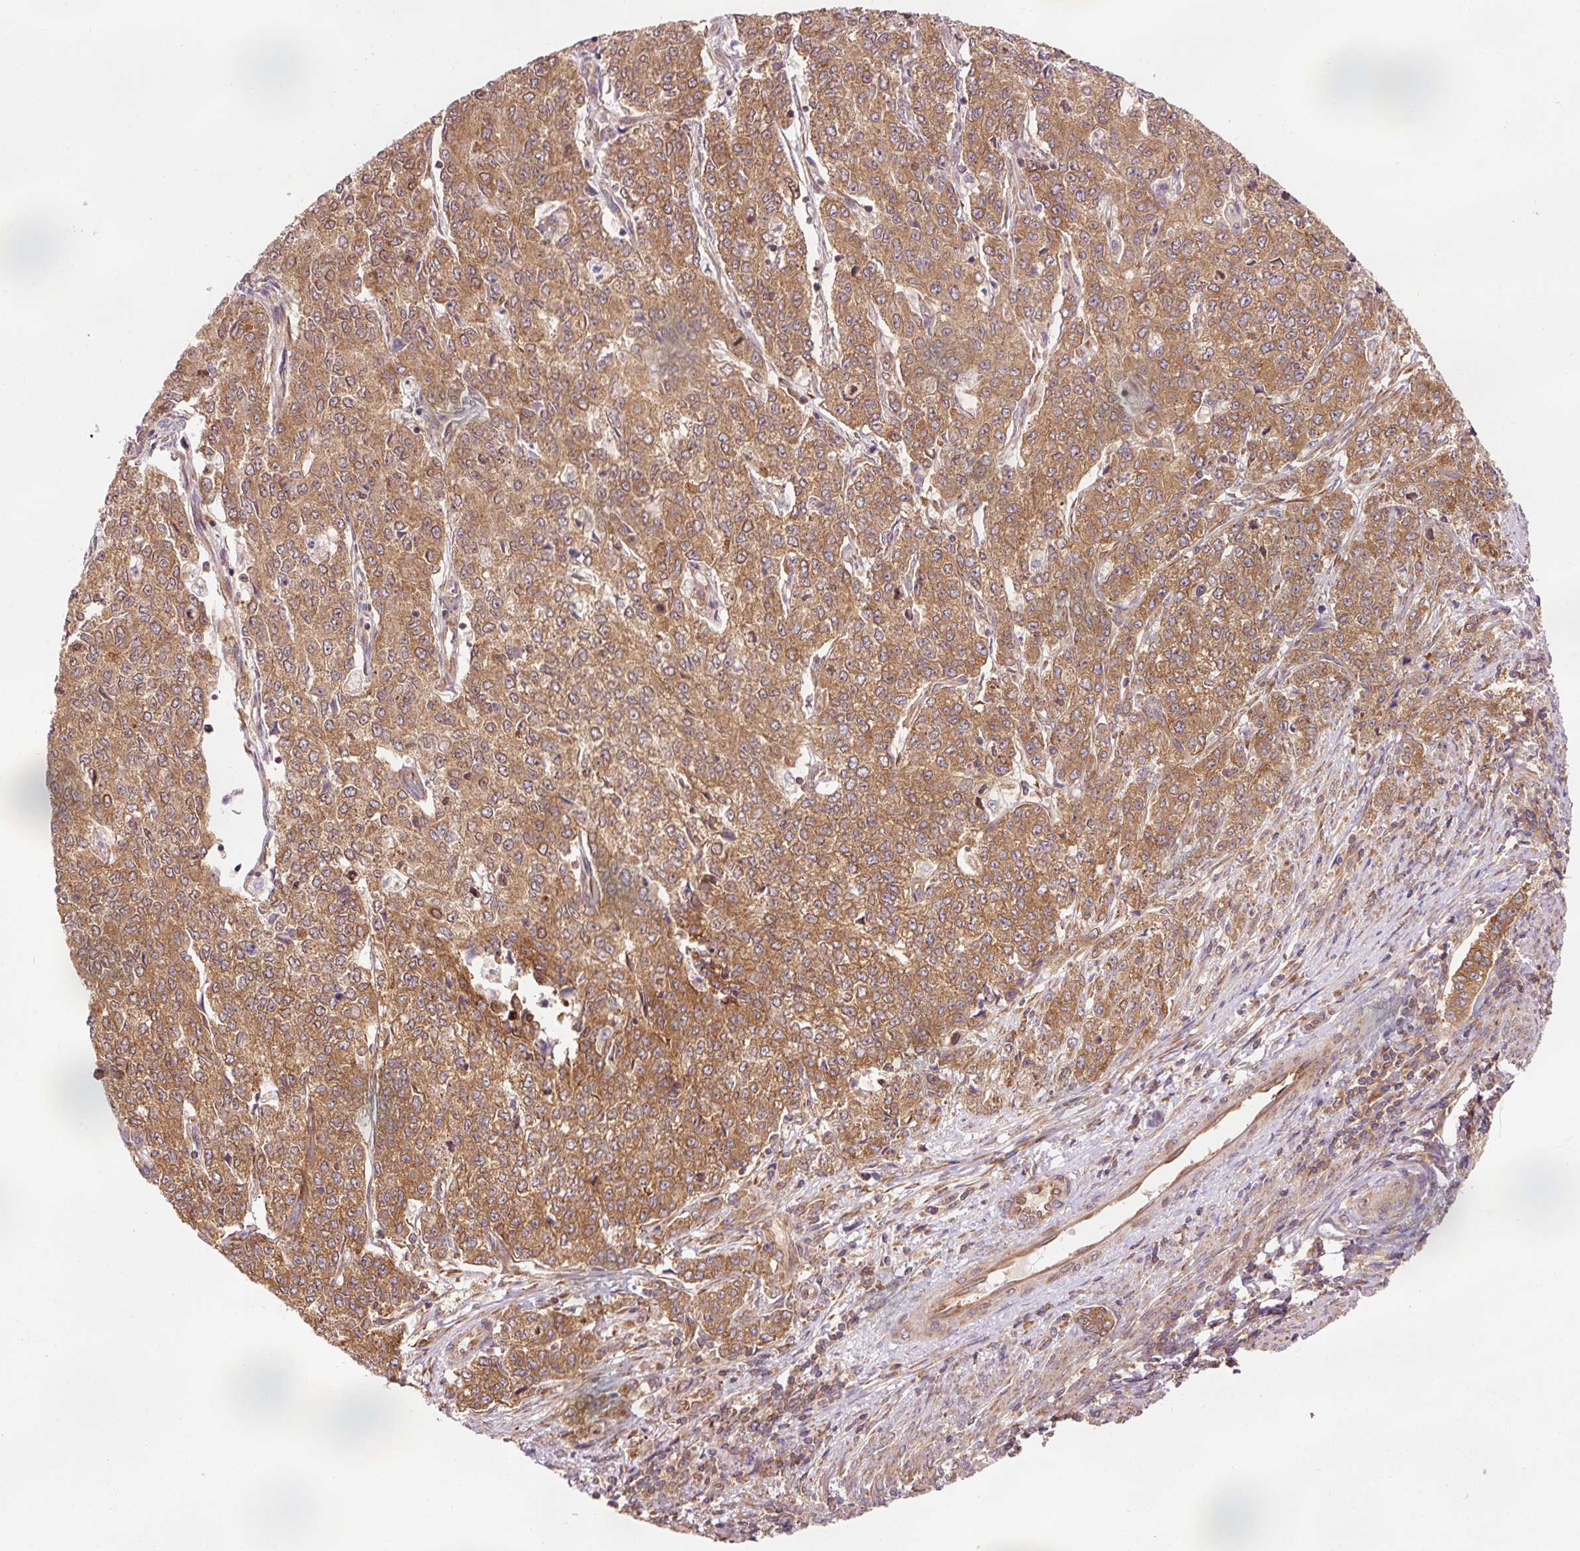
{"staining": {"intensity": "moderate", "quantity": ">75%", "location": "cytoplasmic/membranous"}, "tissue": "endometrial cancer", "cell_type": "Tumor cells", "image_type": "cancer", "snomed": [{"axis": "morphology", "description": "Adenocarcinoma, NOS"}, {"axis": "topography", "description": "Endometrium"}], "caption": "About >75% of tumor cells in endometrial cancer (adenocarcinoma) exhibit moderate cytoplasmic/membranous protein positivity as visualized by brown immunohistochemical staining.", "gene": "PDAP1", "patient": {"sex": "female", "age": 50}}